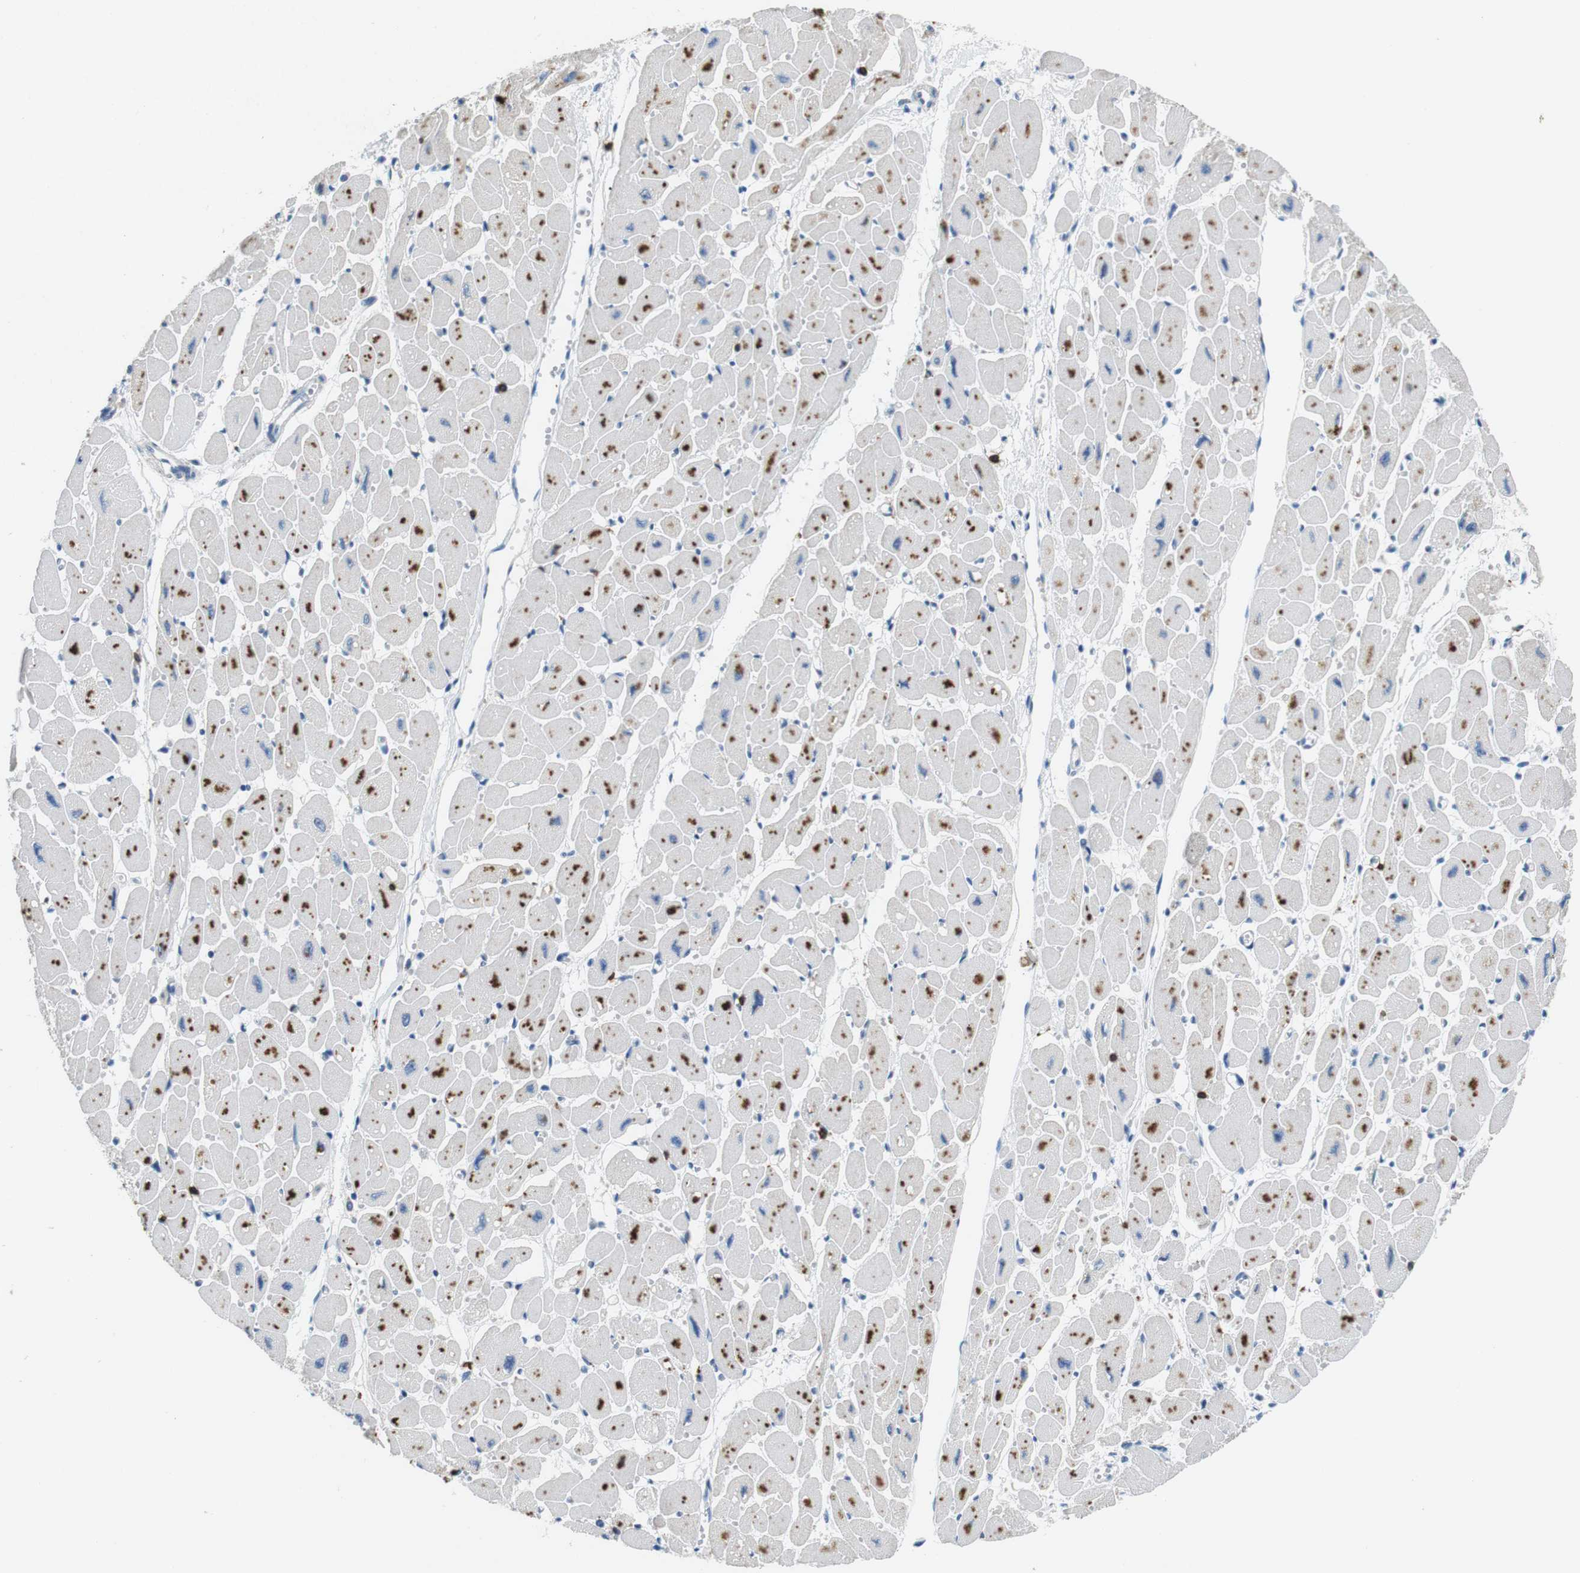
{"staining": {"intensity": "moderate", "quantity": "25%-75%", "location": "cytoplasmic/membranous"}, "tissue": "heart muscle", "cell_type": "Cardiomyocytes", "image_type": "normal", "snomed": [{"axis": "morphology", "description": "Normal tissue, NOS"}, {"axis": "topography", "description": "Heart"}], "caption": "High-power microscopy captured an IHC histopathology image of benign heart muscle, revealing moderate cytoplasmic/membranous positivity in about 25%-75% of cardiomyocytes. The protein is stained brown, and the nuclei are stained in blue (DAB (3,3'-diaminobenzidine) IHC with brightfield microscopy, high magnification).", "gene": "CD6", "patient": {"sex": "female", "age": 54}}